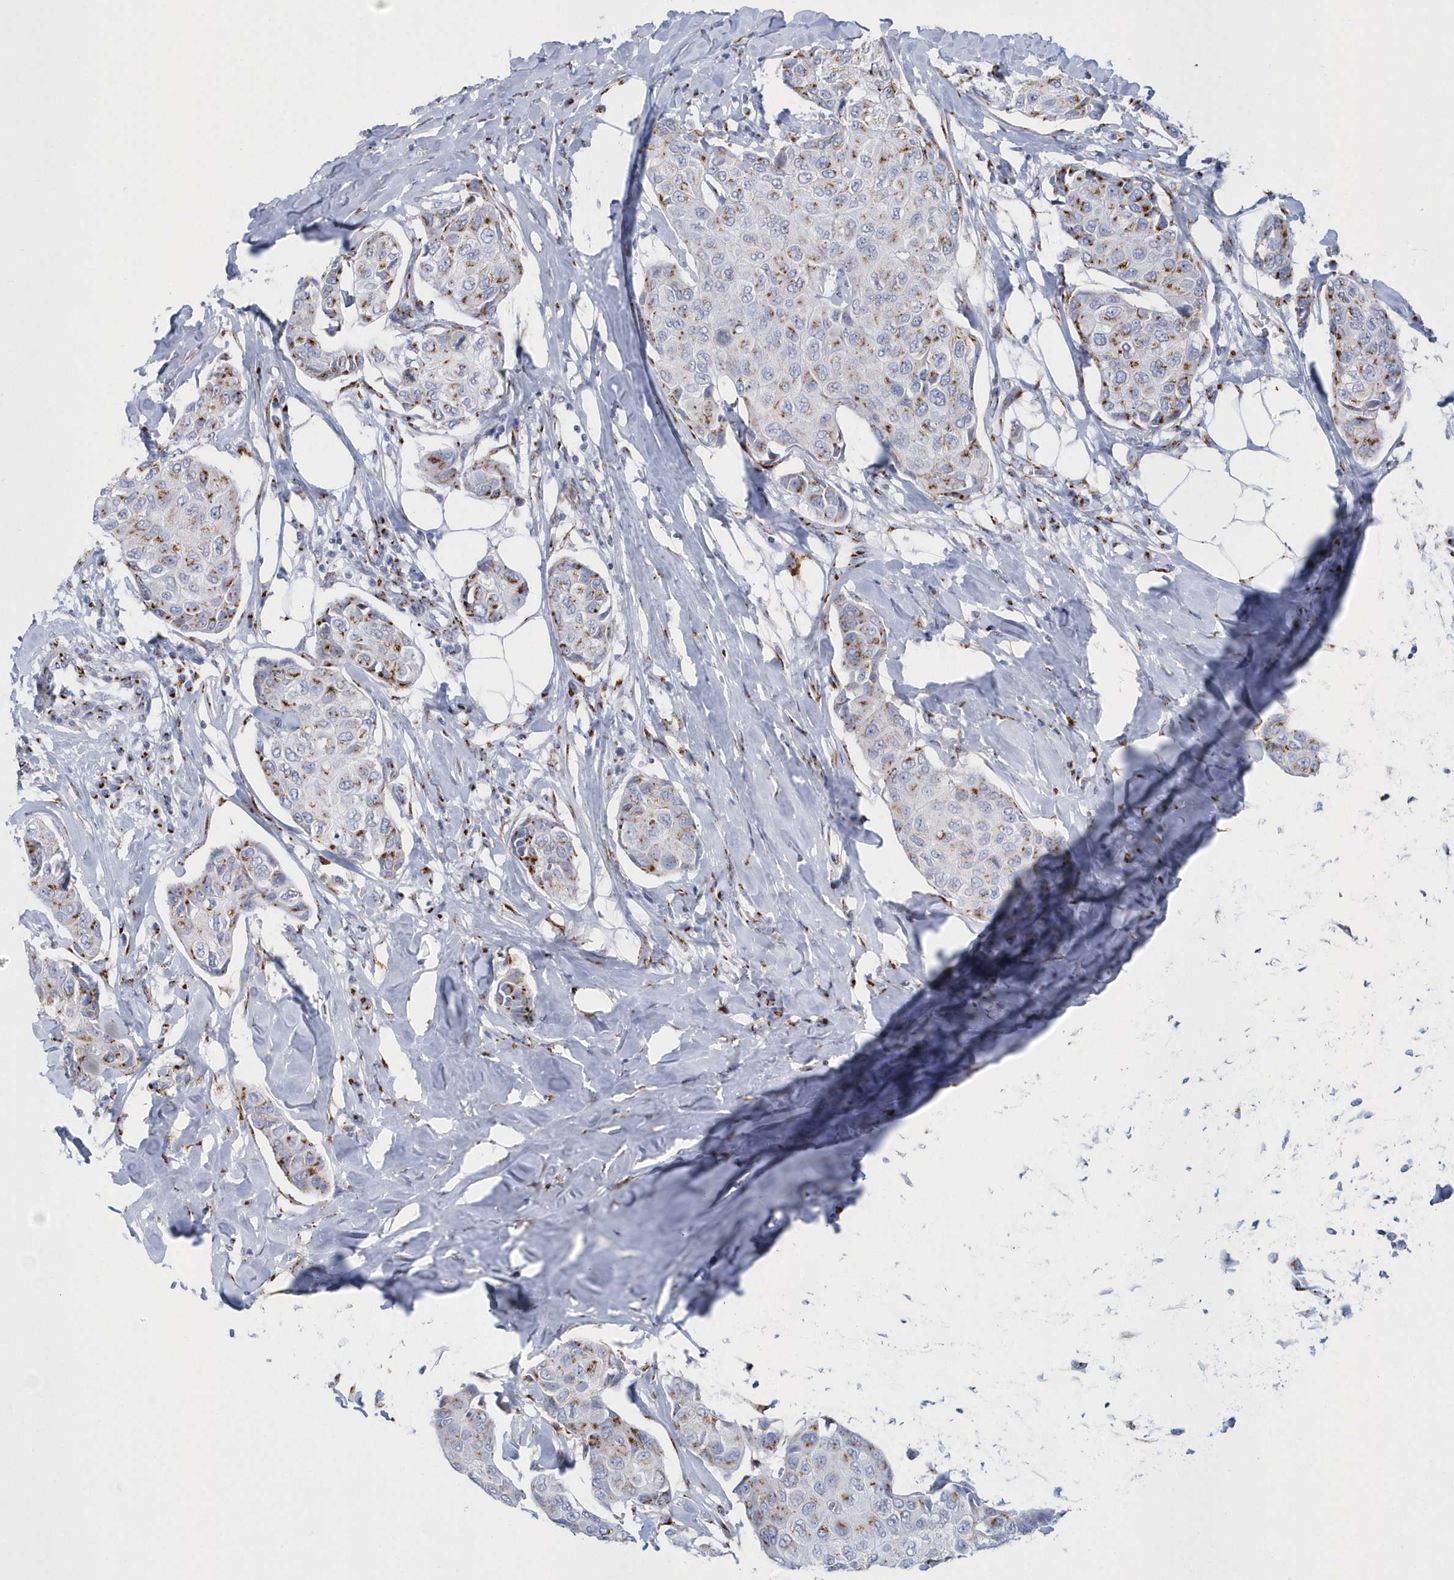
{"staining": {"intensity": "moderate", "quantity": "<25%", "location": "cytoplasmic/membranous"}, "tissue": "breast cancer", "cell_type": "Tumor cells", "image_type": "cancer", "snomed": [{"axis": "morphology", "description": "Duct carcinoma"}, {"axis": "topography", "description": "Breast"}], "caption": "A low amount of moderate cytoplasmic/membranous staining is seen in about <25% of tumor cells in breast cancer (infiltrating ductal carcinoma) tissue. (brown staining indicates protein expression, while blue staining denotes nuclei).", "gene": "SLX9", "patient": {"sex": "female", "age": 80}}